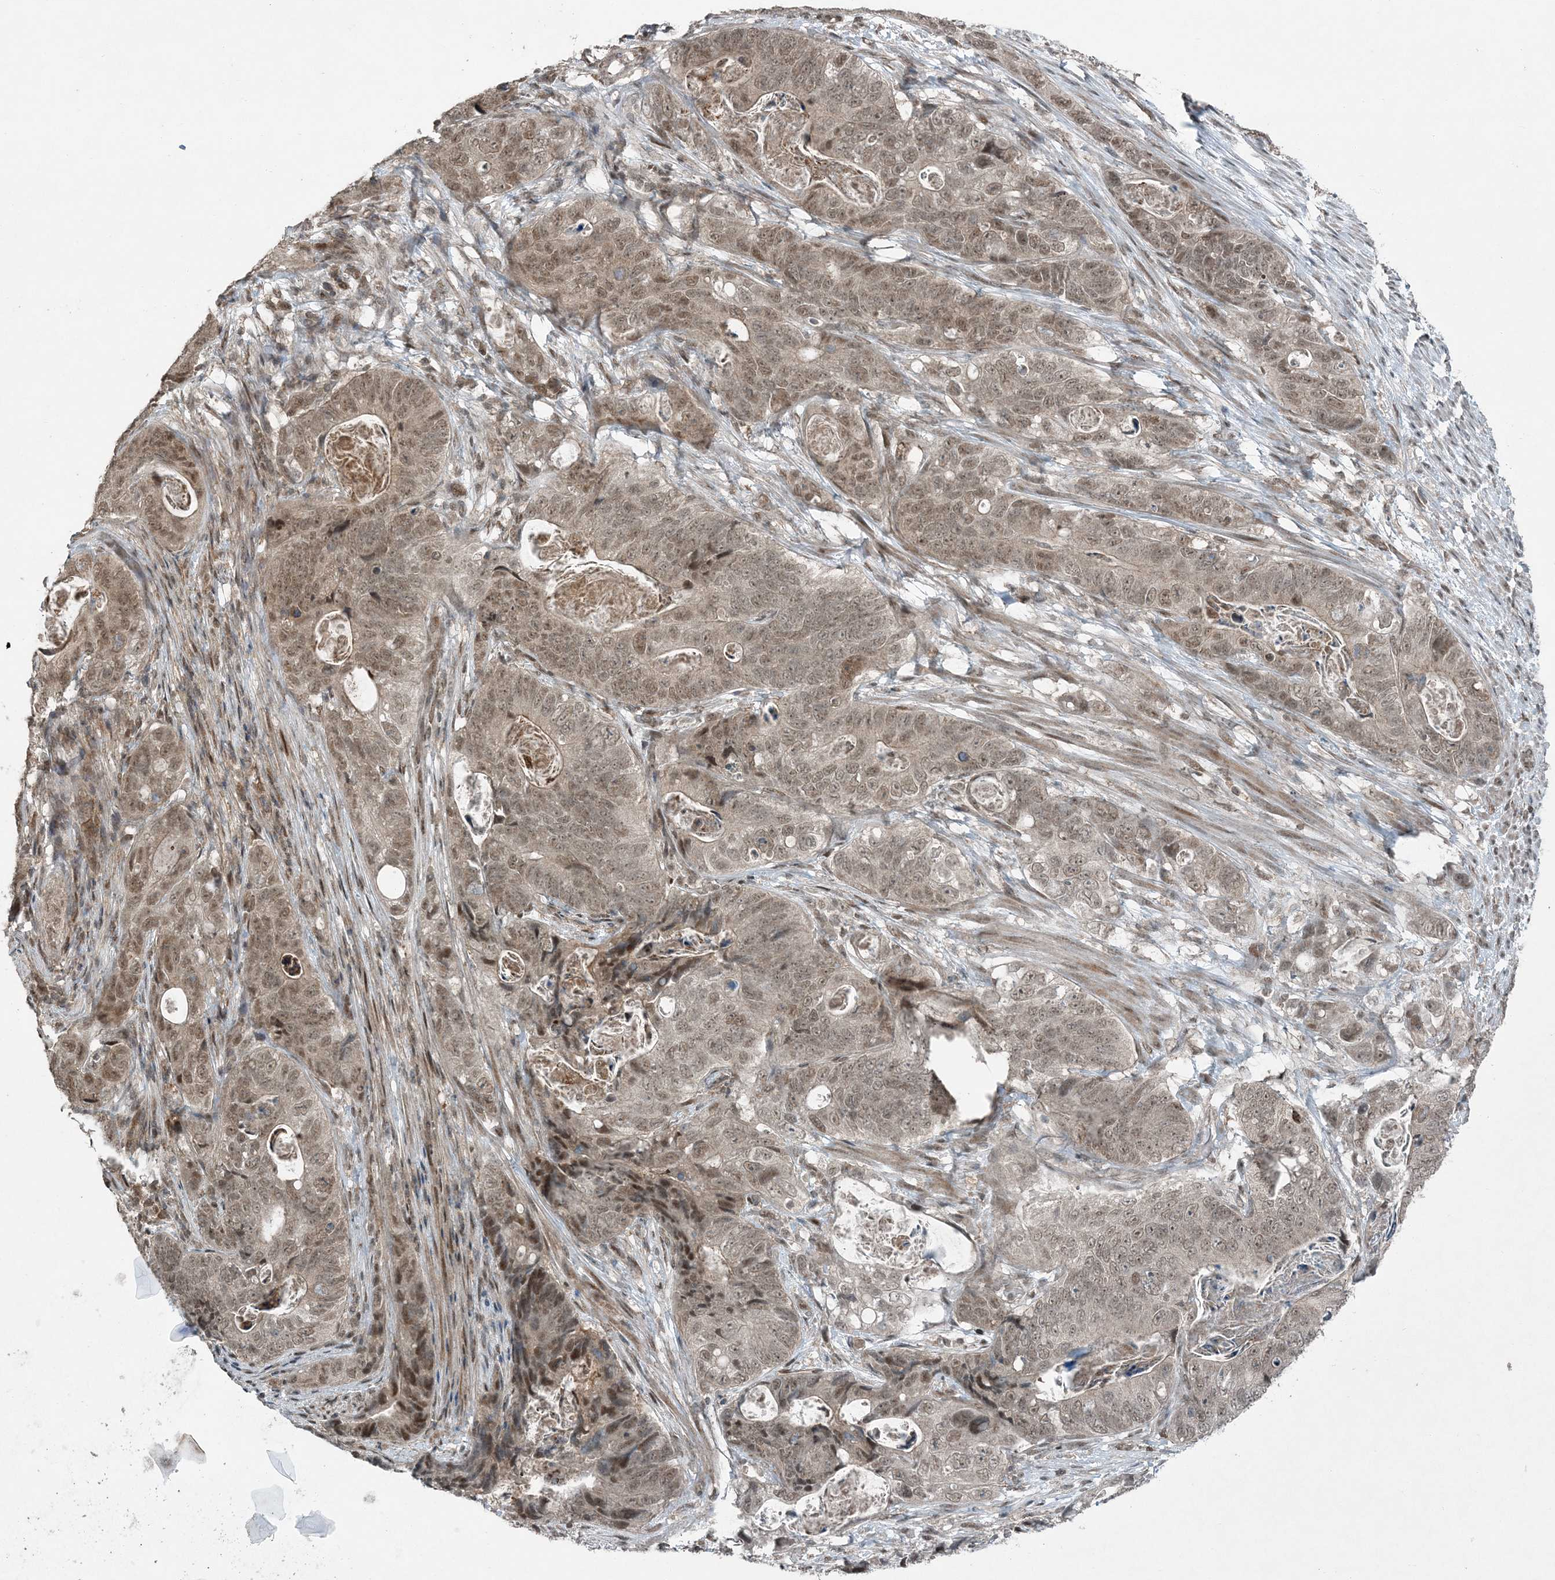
{"staining": {"intensity": "moderate", "quantity": ">75%", "location": "nuclear"}, "tissue": "stomach cancer", "cell_type": "Tumor cells", "image_type": "cancer", "snomed": [{"axis": "morphology", "description": "Normal tissue, NOS"}, {"axis": "morphology", "description": "Adenocarcinoma, NOS"}, {"axis": "topography", "description": "Stomach"}], "caption": "The histopathology image shows a brown stain indicating the presence of a protein in the nuclear of tumor cells in adenocarcinoma (stomach).", "gene": "COPS7B", "patient": {"sex": "female", "age": 89}}